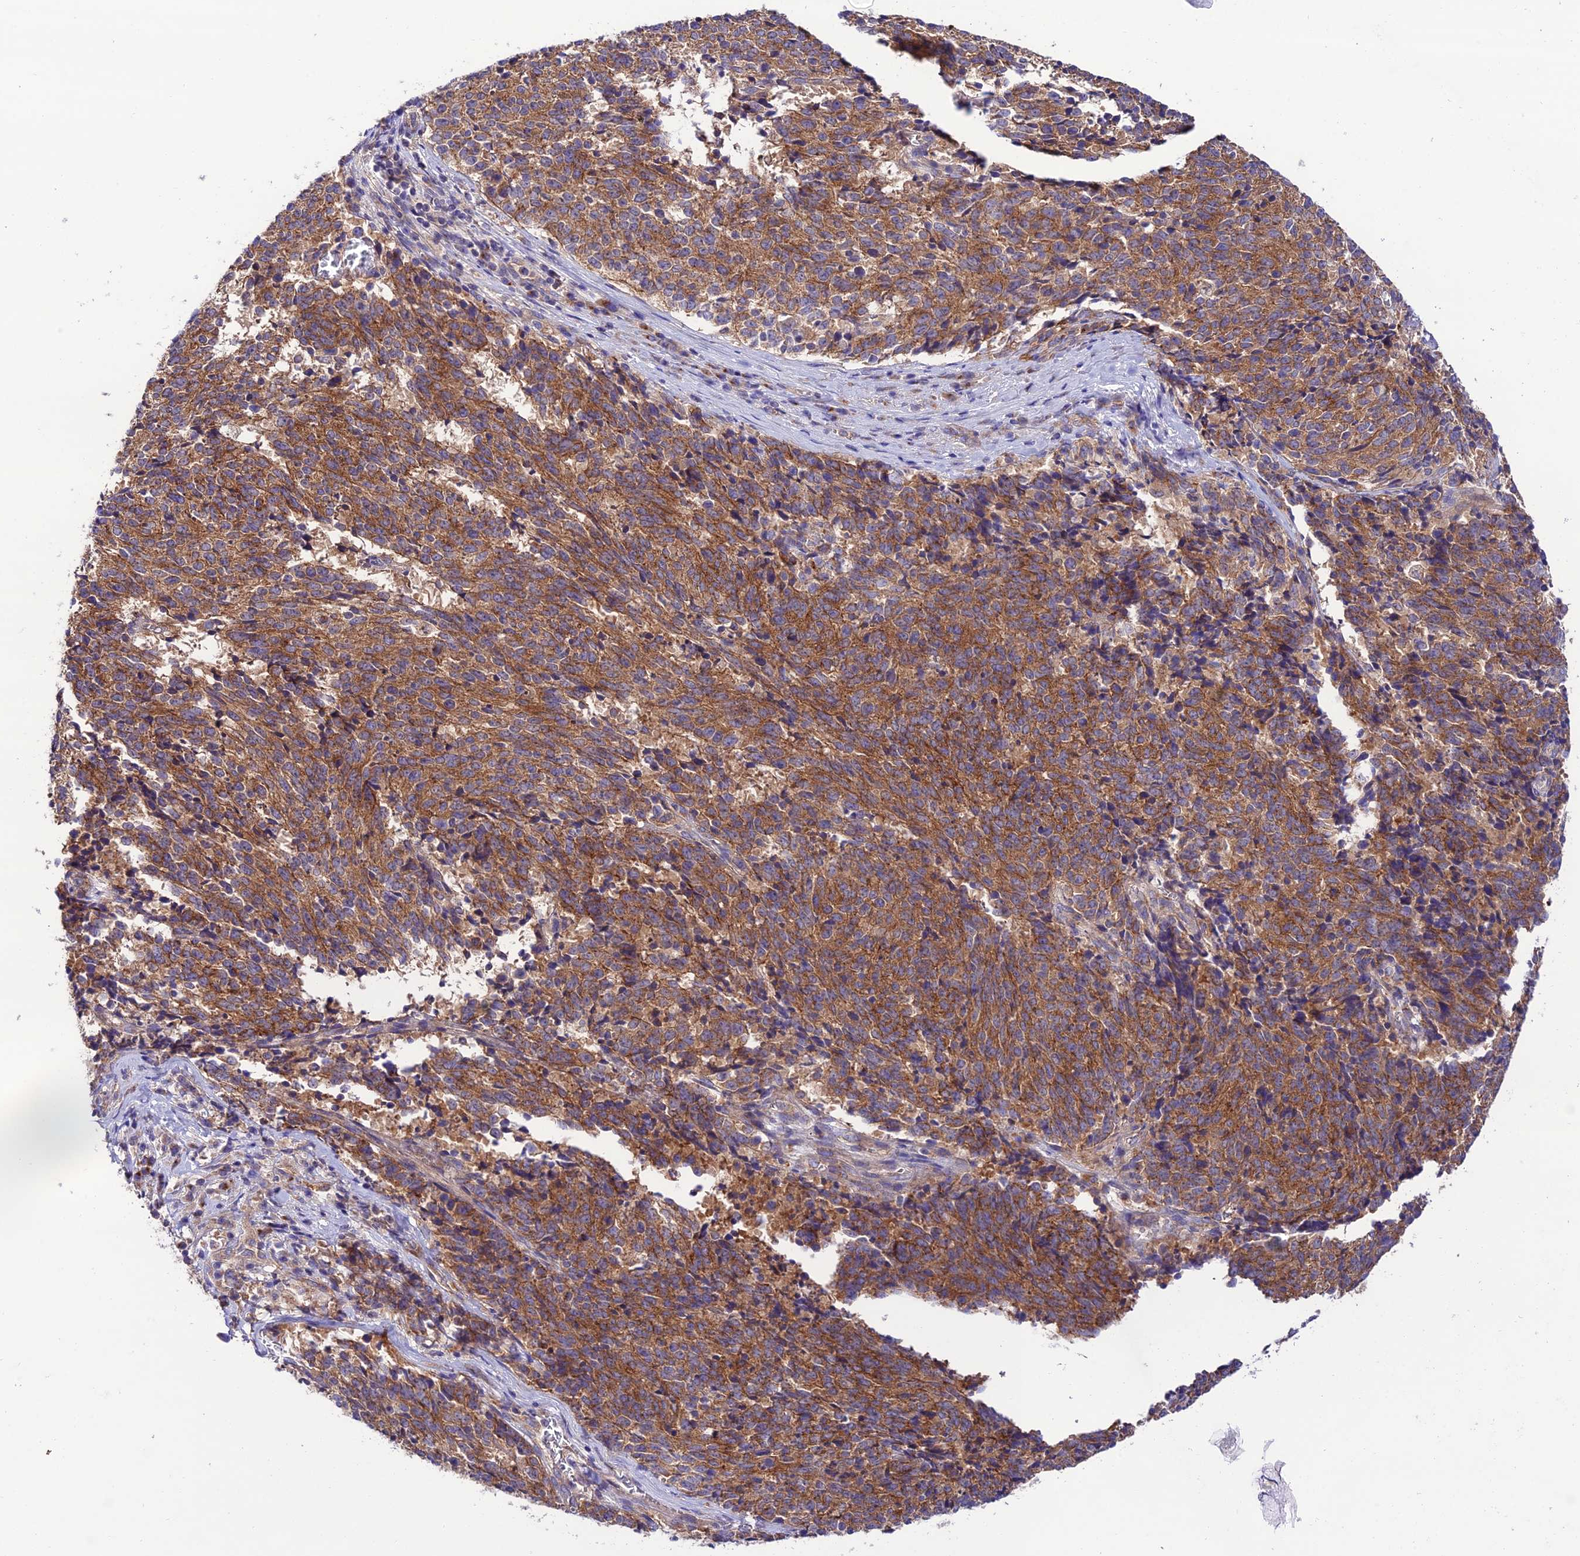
{"staining": {"intensity": "strong", "quantity": ">75%", "location": "cytoplasmic/membranous"}, "tissue": "cervical cancer", "cell_type": "Tumor cells", "image_type": "cancer", "snomed": [{"axis": "morphology", "description": "Squamous cell carcinoma, NOS"}, {"axis": "topography", "description": "Cervix"}], "caption": "High-magnification brightfield microscopy of cervical cancer (squamous cell carcinoma) stained with DAB (3,3'-diaminobenzidine) (brown) and counterstained with hematoxylin (blue). tumor cells exhibit strong cytoplasmic/membranous staining is appreciated in approximately>75% of cells. (DAB = brown stain, brightfield microscopy at high magnification).", "gene": "LACTB2", "patient": {"sex": "female", "age": 29}}